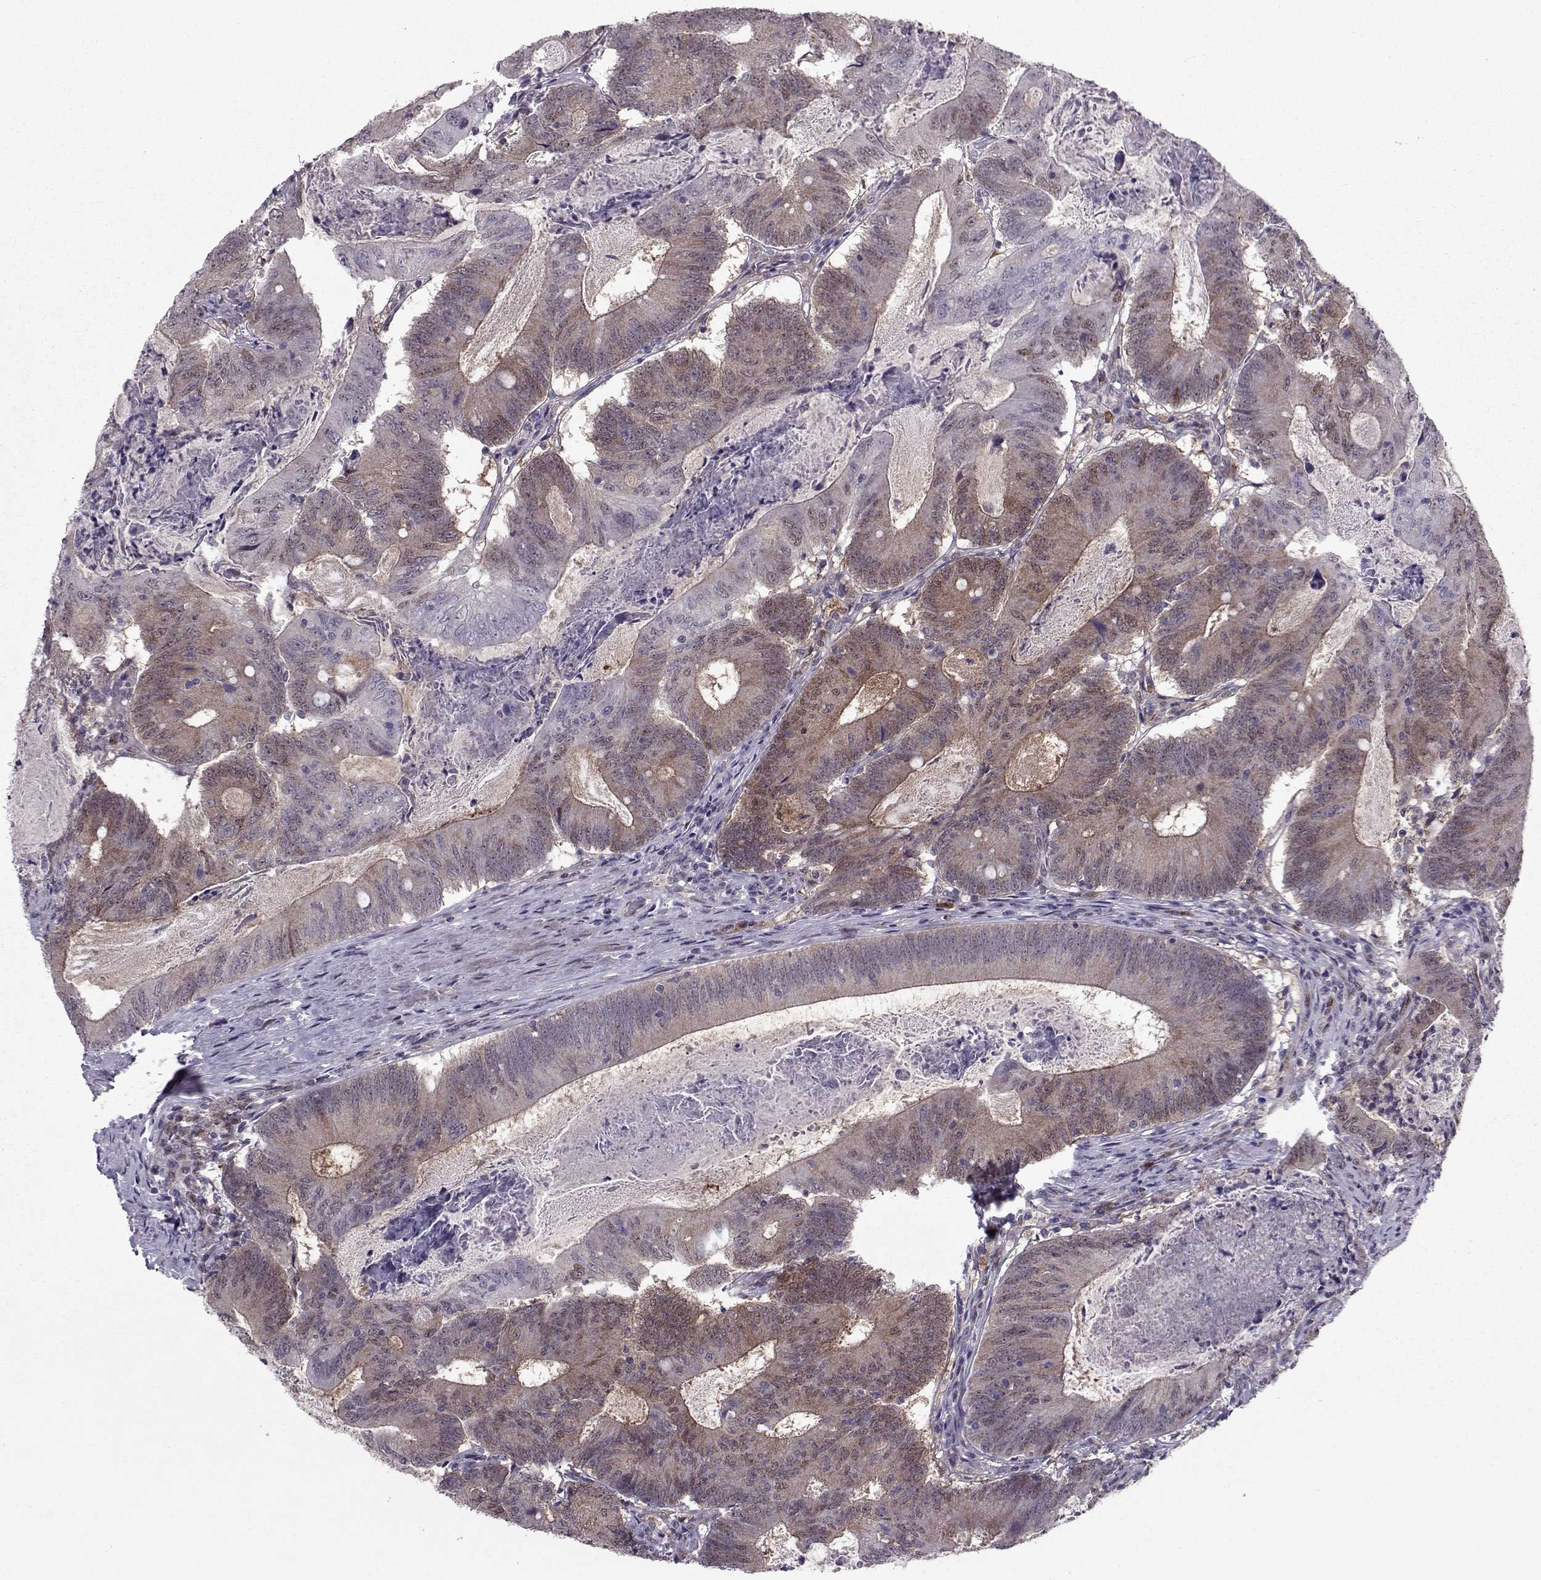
{"staining": {"intensity": "moderate", "quantity": "25%-75%", "location": "cytoplasmic/membranous,nuclear"}, "tissue": "colorectal cancer", "cell_type": "Tumor cells", "image_type": "cancer", "snomed": [{"axis": "morphology", "description": "Adenocarcinoma, NOS"}, {"axis": "topography", "description": "Colon"}], "caption": "Protein expression by IHC displays moderate cytoplasmic/membranous and nuclear positivity in about 25%-75% of tumor cells in colorectal cancer (adenocarcinoma).", "gene": "CDK4", "patient": {"sex": "female", "age": 70}}